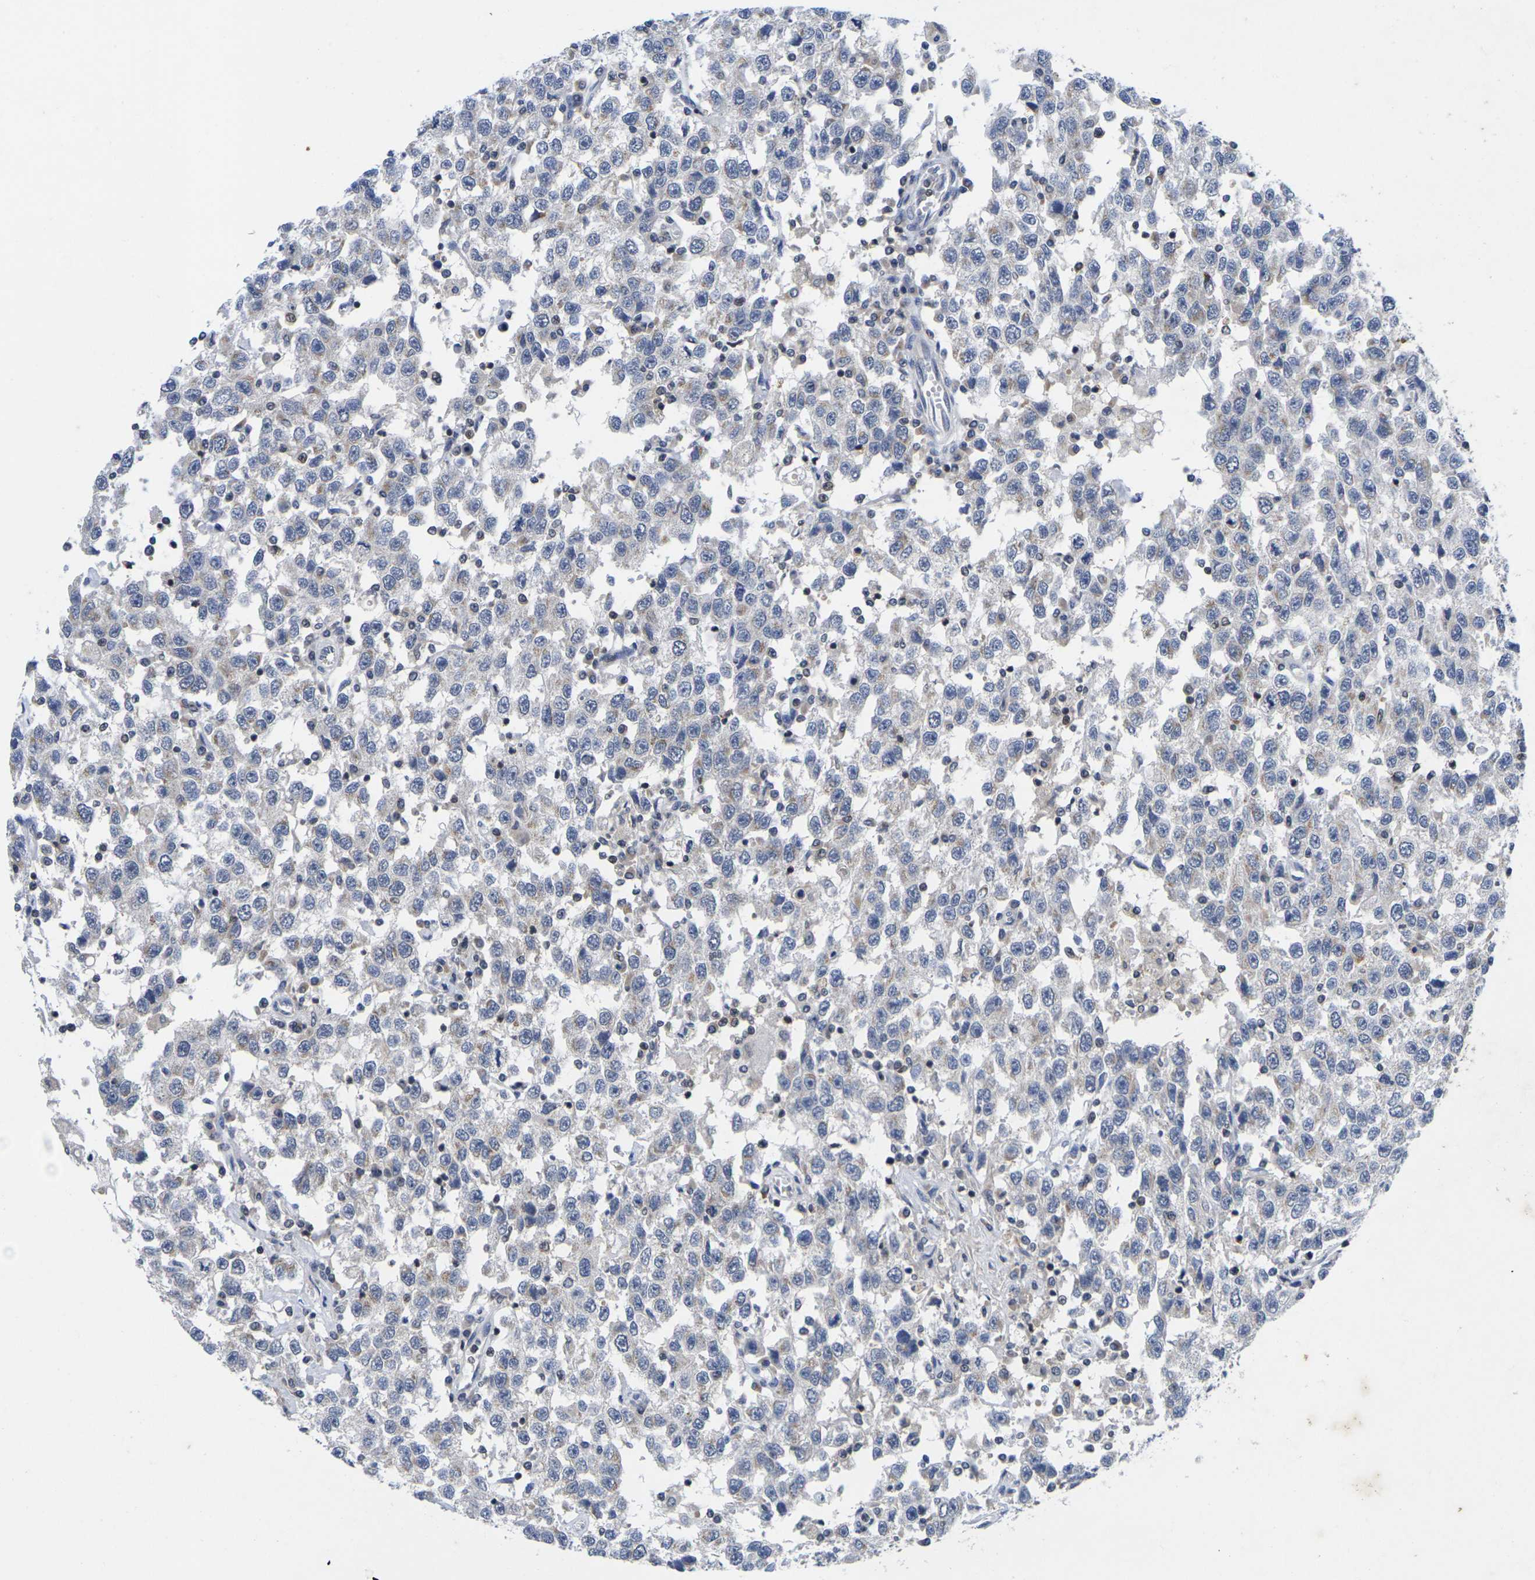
{"staining": {"intensity": "weak", "quantity": "<25%", "location": "cytoplasmic/membranous"}, "tissue": "testis cancer", "cell_type": "Tumor cells", "image_type": "cancer", "snomed": [{"axis": "morphology", "description": "Seminoma, NOS"}, {"axis": "topography", "description": "Testis"}], "caption": "Human testis cancer stained for a protein using IHC demonstrates no positivity in tumor cells.", "gene": "IKZF1", "patient": {"sex": "male", "age": 41}}